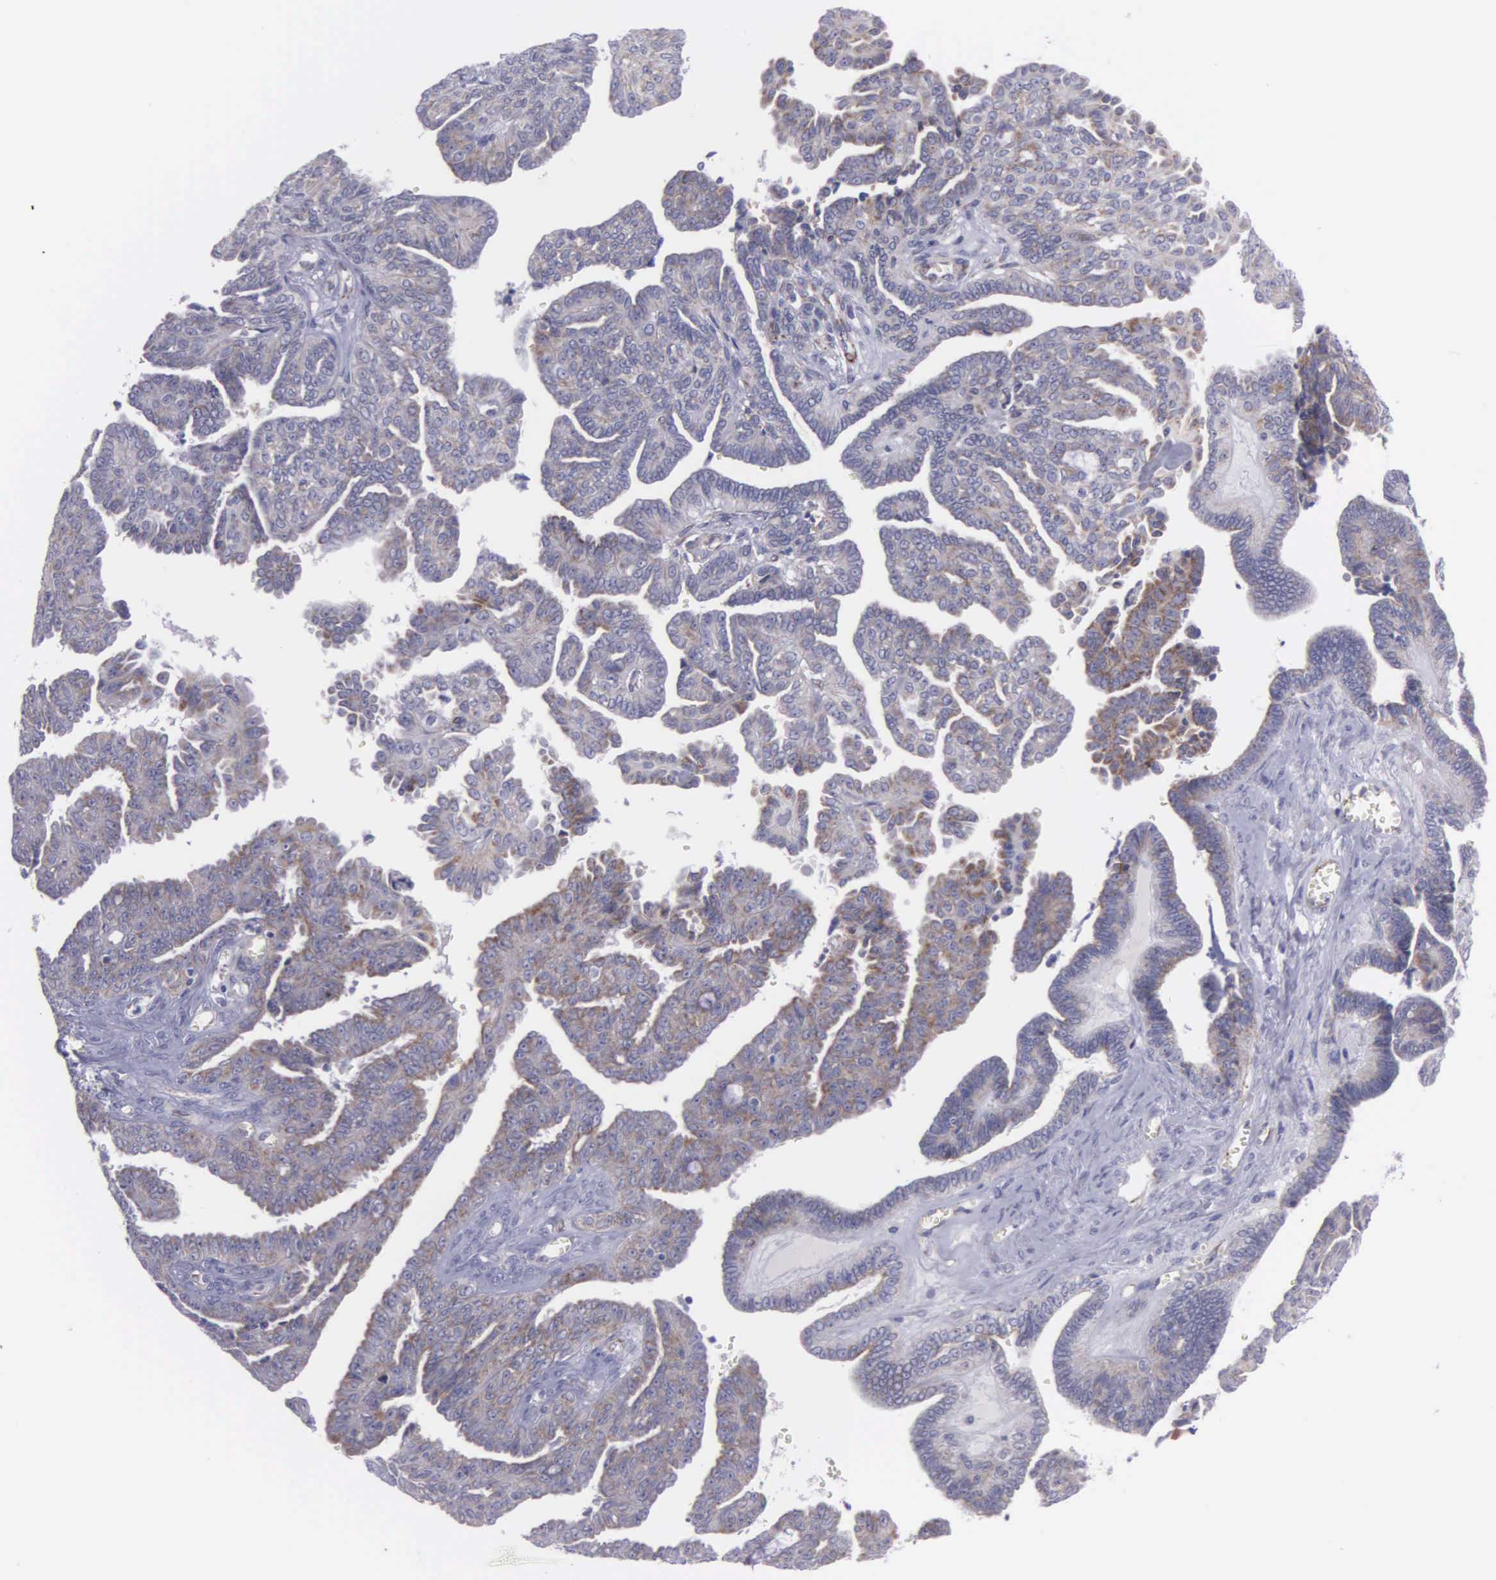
{"staining": {"intensity": "weak", "quantity": "<25%", "location": "cytoplasmic/membranous"}, "tissue": "ovarian cancer", "cell_type": "Tumor cells", "image_type": "cancer", "snomed": [{"axis": "morphology", "description": "Cystadenocarcinoma, serous, NOS"}, {"axis": "topography", "description": "Ovary"}], "caption": "A high-resolution micrograph shows IHC staining of serous cystadenocarcinoma (ovarian), which exhibits no significant expression in tumor cells.", "gene": "SYNJ2BP", "patient": {"sex": "female", "age": 71}}